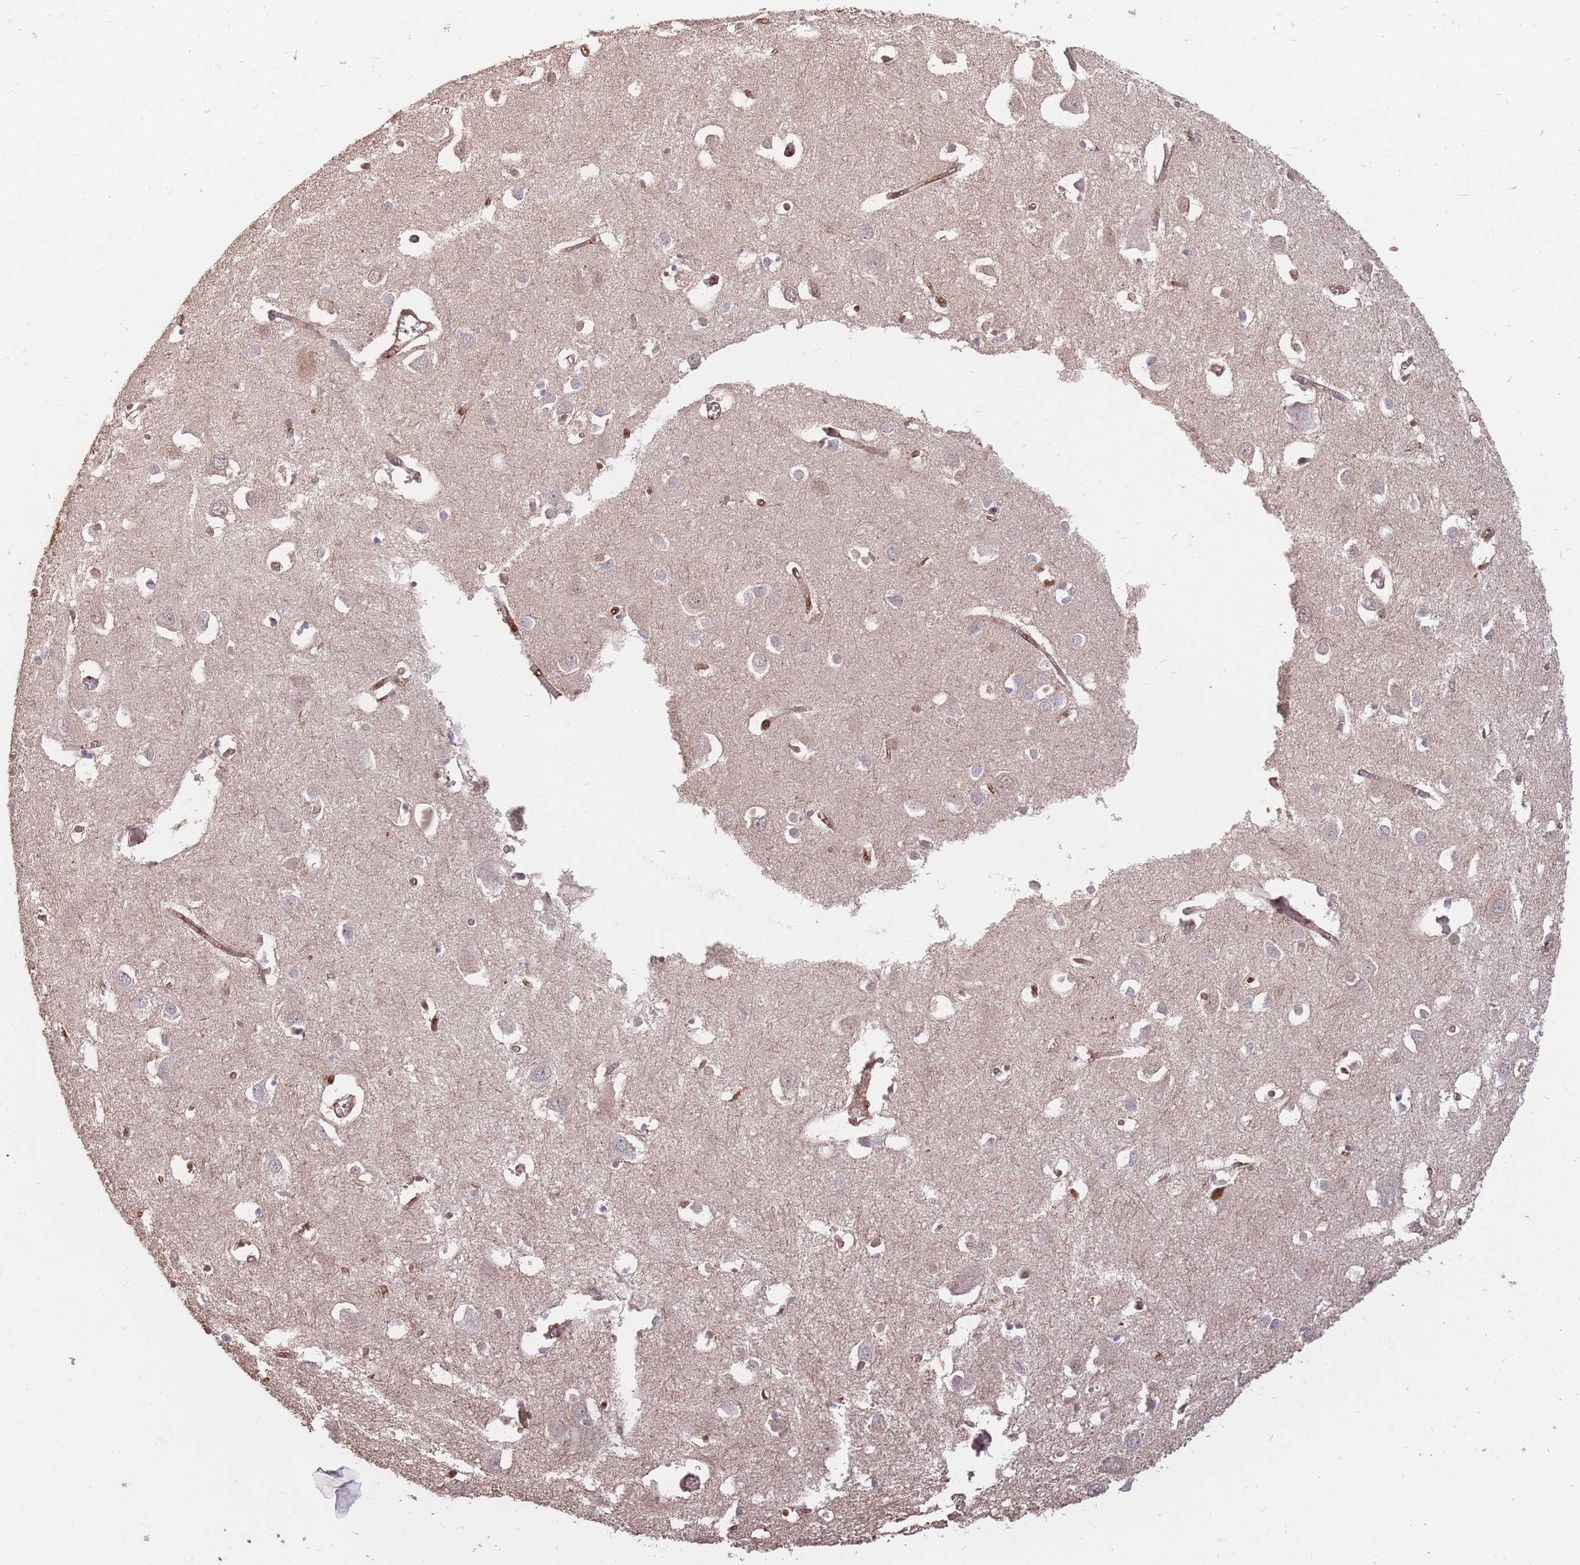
{"staining": {"intensity": "moderate", "quantity": ">75%", "location": "cytoplasmic/membranous"}, "tissue": "cerebral cortex", "cell_type": "Endothelial cells", "image_type": "normal", "snomed": [{"axis": "morphology", "description": "Normal tissue, NOS"}, {"axis": "topography", "description": "Cerebral cortex"}], "caption": "Cerebral cortex stained with immunohistochemistry shows moderate cytoplasmic/membranous expression in about >75% of endothelial cells.", "gene": "PLS3", "patient": {"sex": "male", "age": 70}}